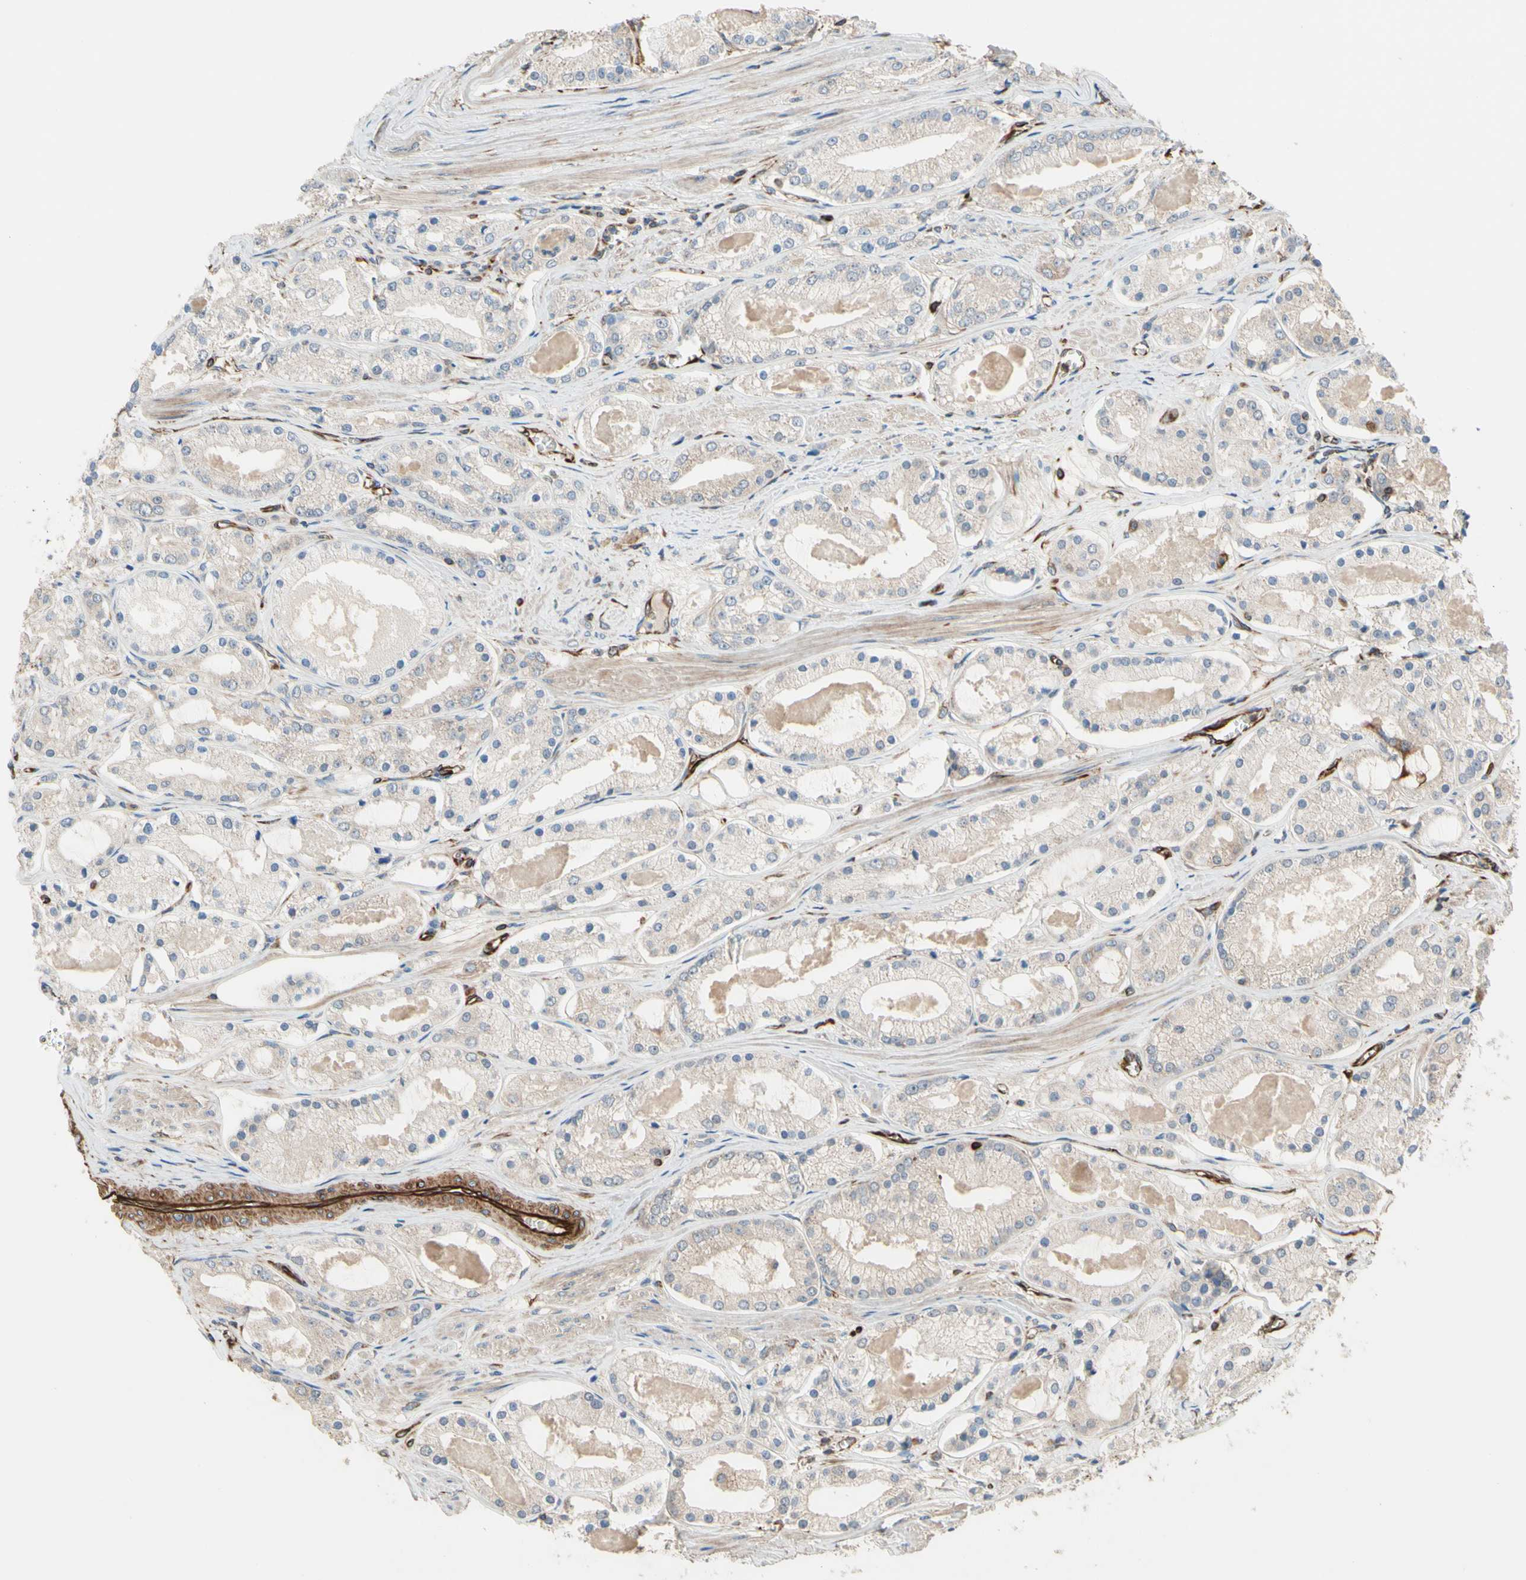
{"staining": {"intensity": "weak", "quantity": "<25%", "location": "cytoplasmic/membranous"}, "tissue": "prostate cancer", "cell_type": "Tumor cells", "image_type": "cancer", "snomed": [{"axis": "morphology", "description": "Adenocarcinoma, High grade"}, {"axis": "topography", "description": "Prostate"}], "caption": "Tumor cells are negative for protein expression in human prostate cancer.", "gene": "TRAF2", "patient": {"sex": "male", "age": 66}}